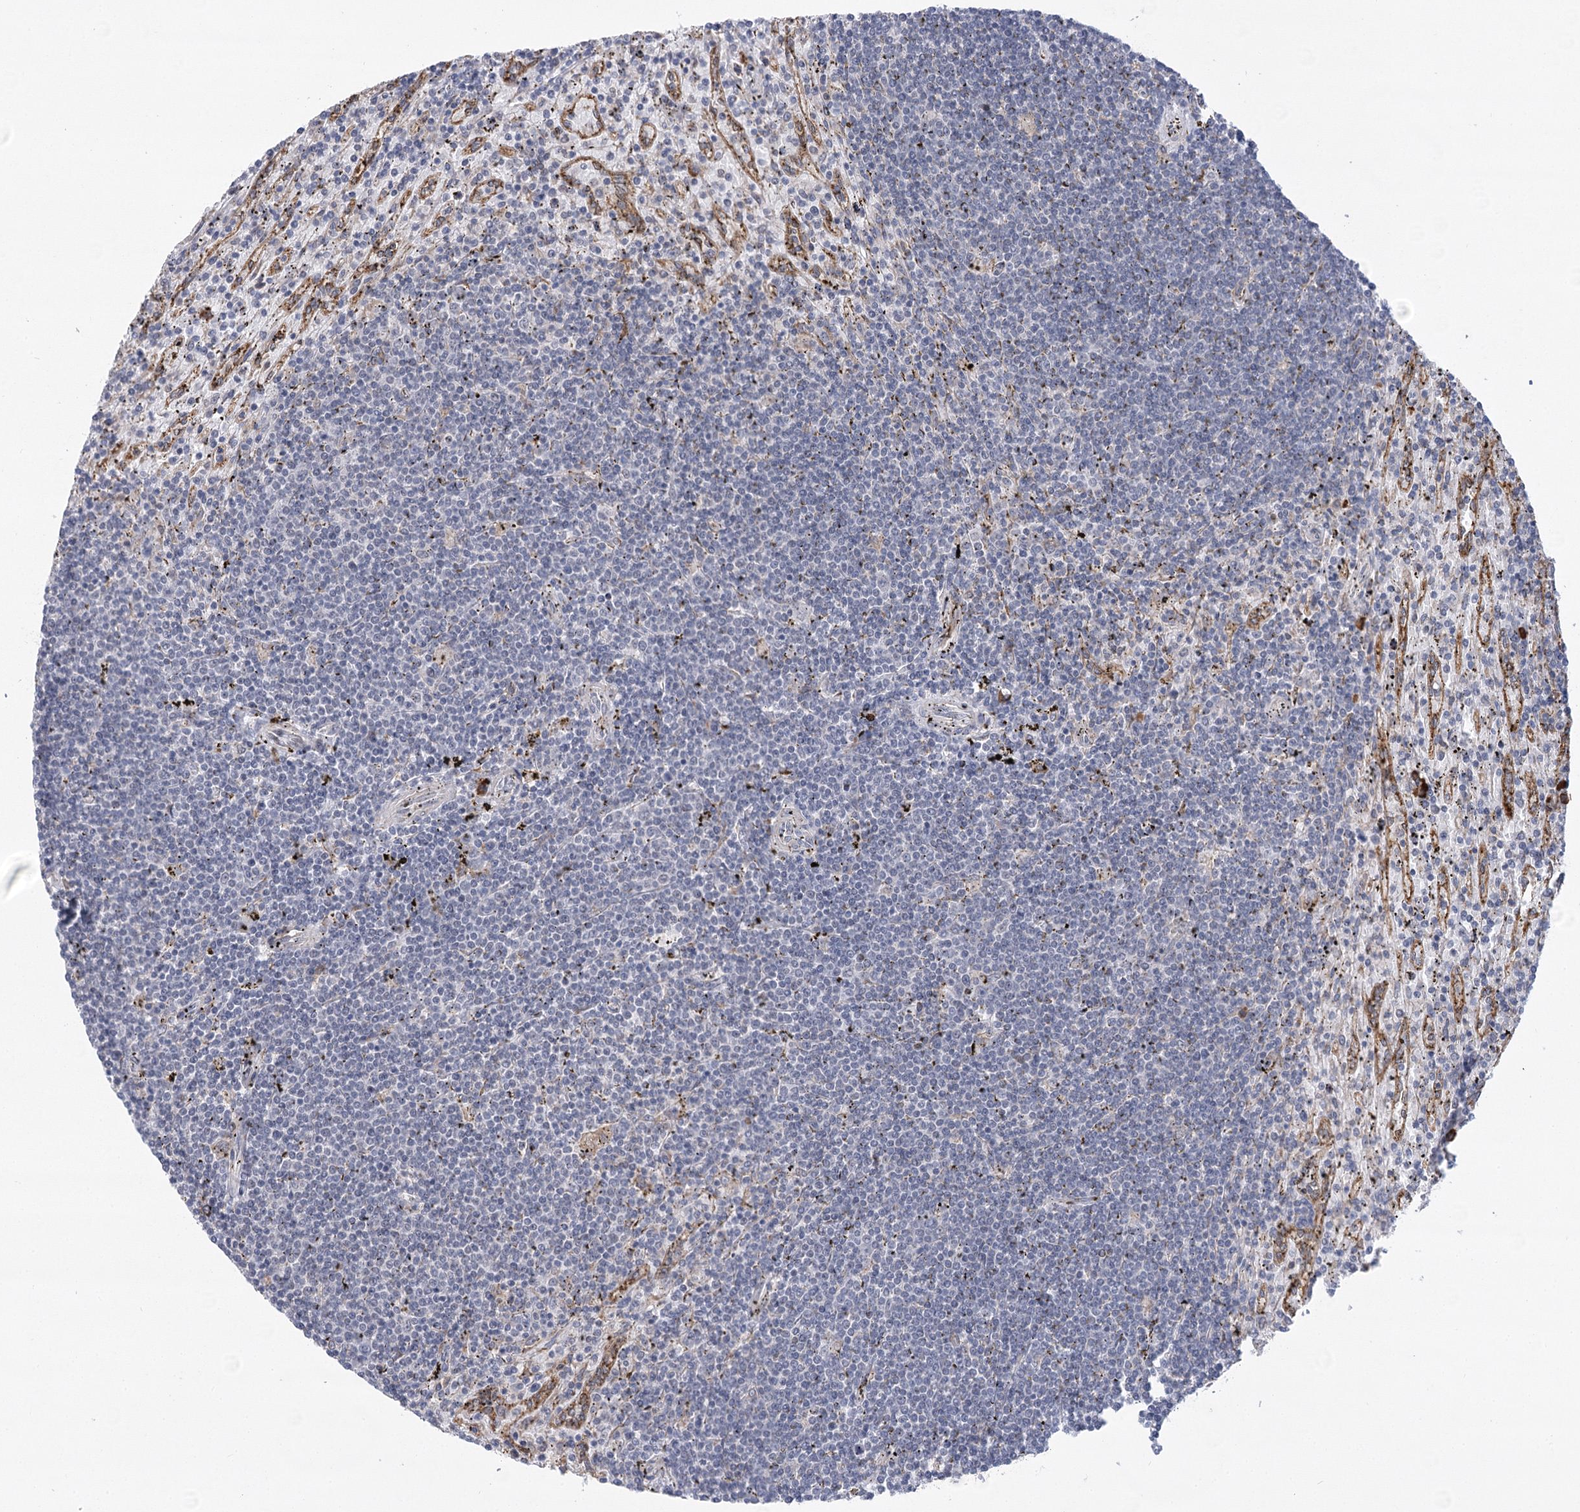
{"staining": {"intensity": "negative", "quantity": "none", "location": "none"}, "tissue": "lymphoma", "cell_type": "Tumor cells", "image_type": "cancer", "snomed": [{"axis": "morphology", "description": "Malignant lymphoma, non-Hodgkin's type, Low grade"}, {"axis": "topography", "description": "Spleen"}], "caption": "An IHC histopathology image of lymphoma is shown. There is no staining in tumor cells of lymphoma.", "gene": "NCKAP5", "patient": {"sex": "male", "age": 76}}